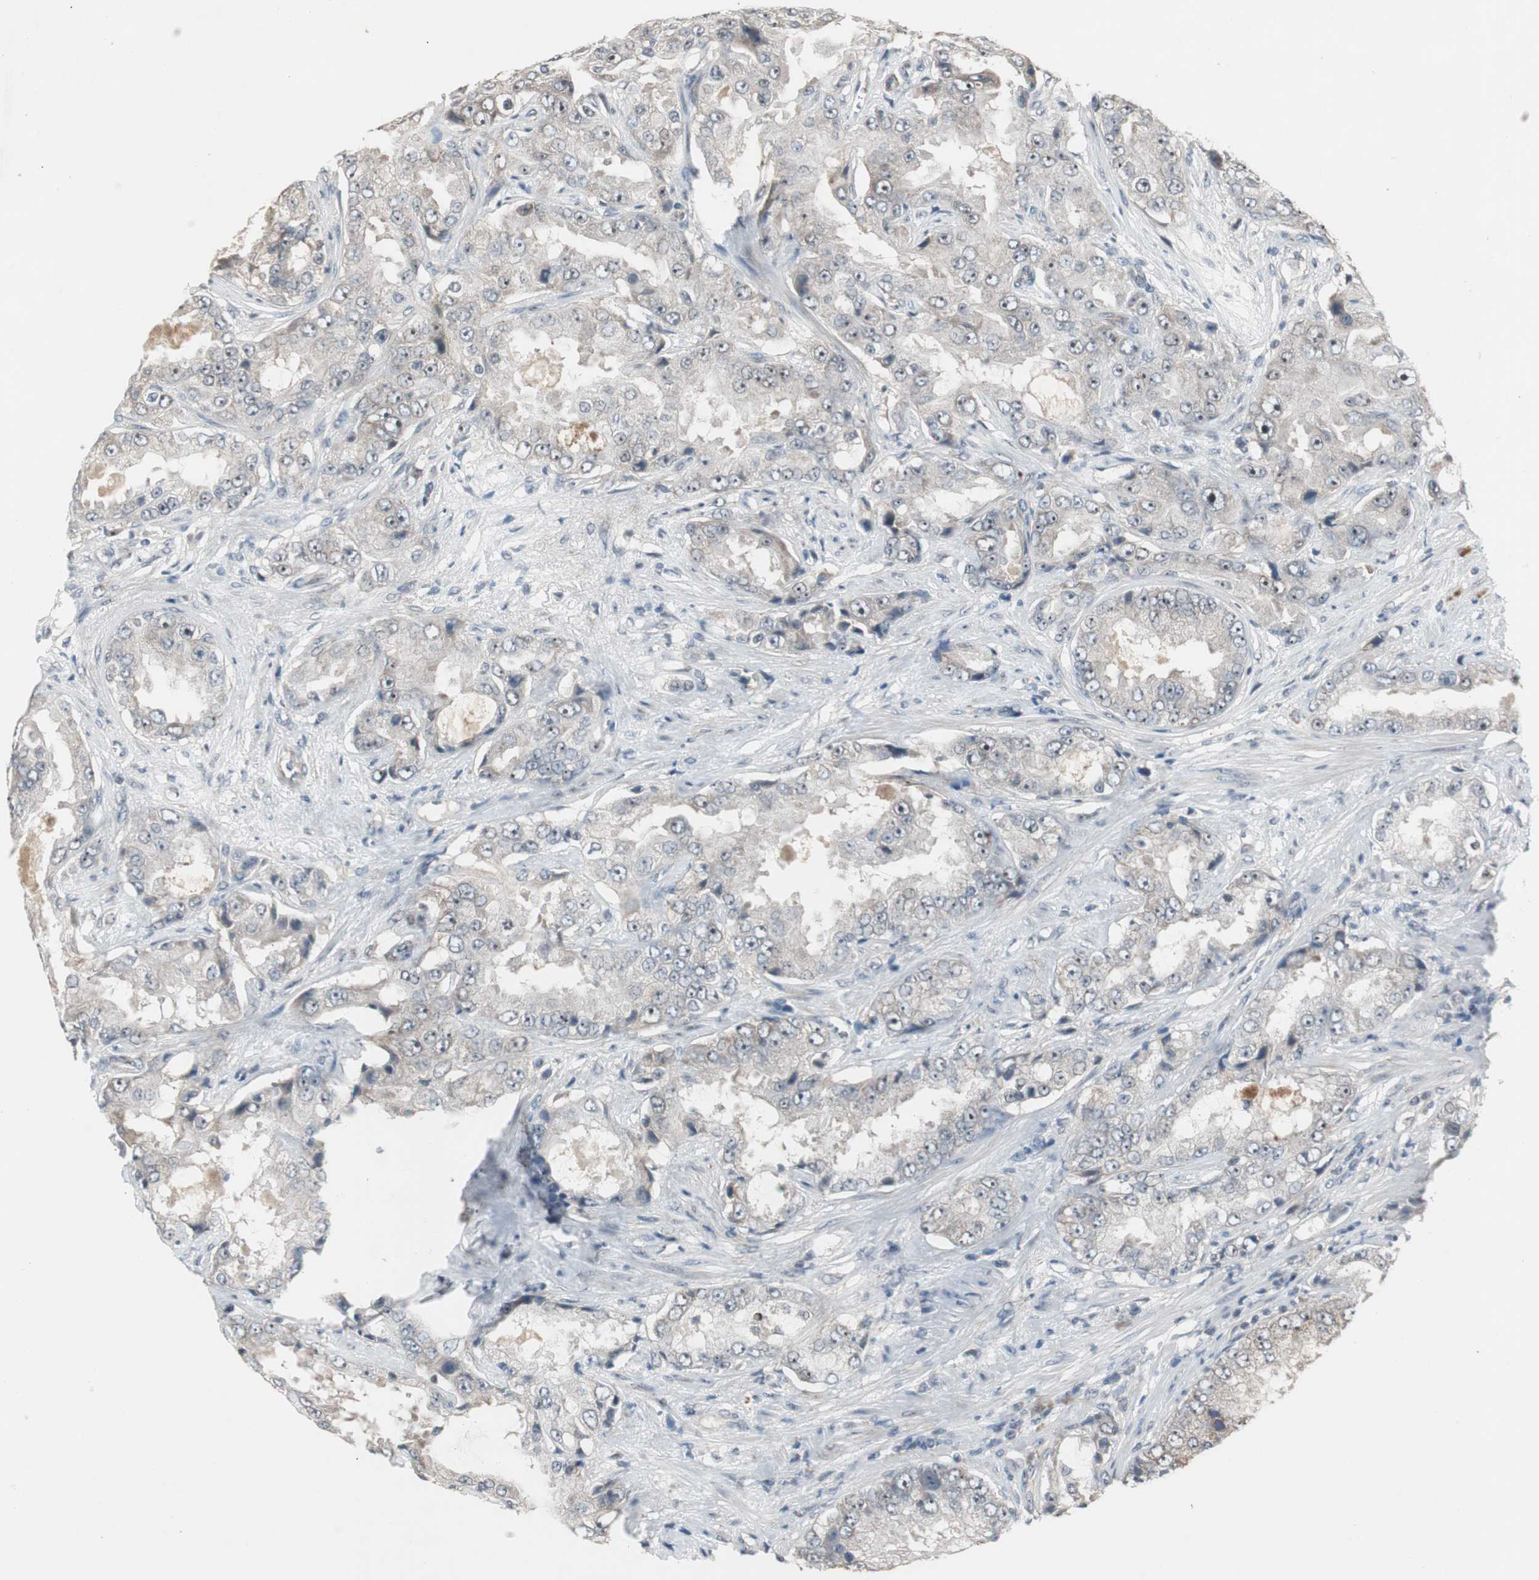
{"staining": {"intensity": "weak", "quantity": ">75%", "location": "cytoplasmic/membranous"}, "tissue": "prostate cancer", "cell_type": "Tumor cells", "image_type": "cancer", "snomed": [{"axis": "morphology", "description": "Adenocarcinoma, High grade"}, {"axis": "topography", "description": "Prostate"}], "caption": "Protein expression analysis of prostate cancer shows weak cytoplasmic/membranous staining in about >75% of tumor cells.", "gene": "ZMPSTE24", "patient": {"sex": "male", "age": 73}}